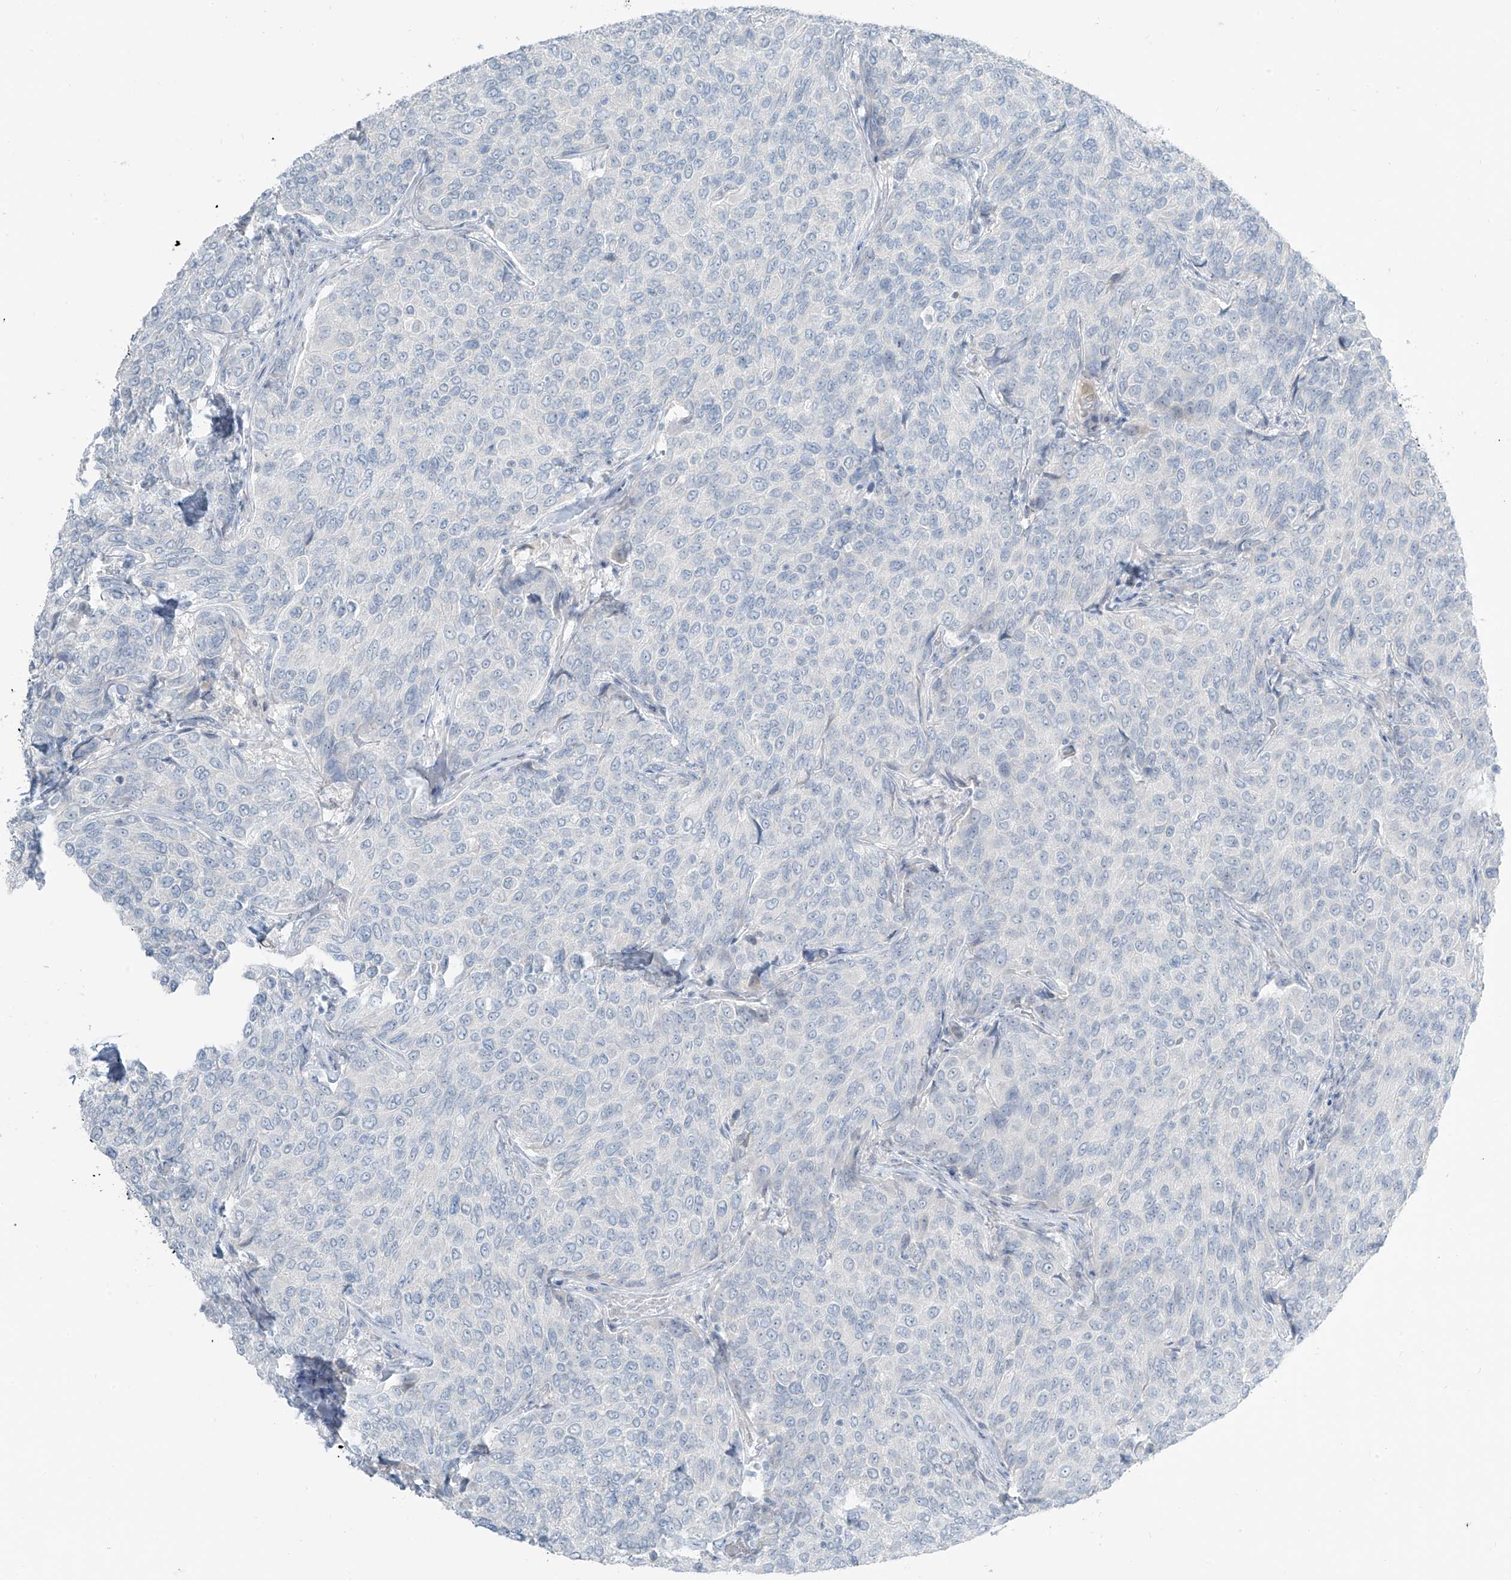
{"staining": {"intensity": "negative", "quantity": "none", "location": "none"}, "tissue": "breast cancer", "cell_type": "Tumor cells", "image_type": "cancer", "snomed": [{"axis": "morphology", "description": "Duct carcinoma"}, {"axis": "topography", "description": "Breast"}], "caption": "Tumor cells are negative for brown protein staining in breast cancer (infiltrating ductal carcinoma).", "gene": "PRDM6", "patient": {"sex": "female", "age": 55}}